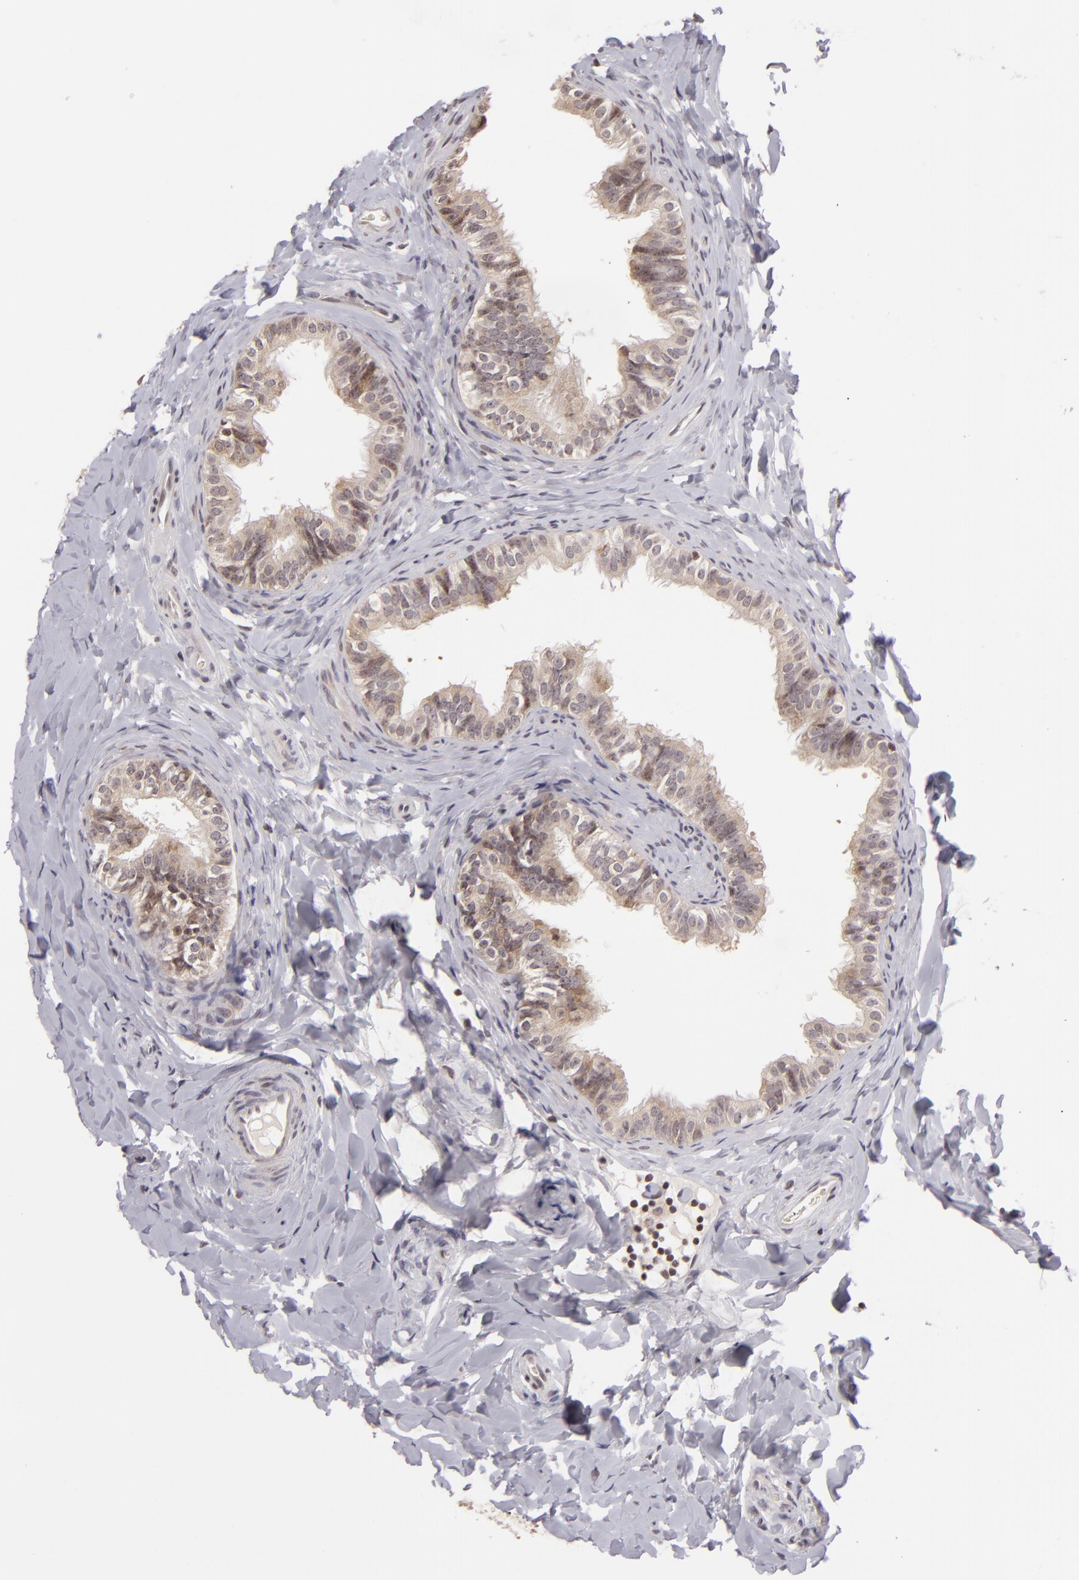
{"staining": {"intensity": "weak", "quantity": "<25%", "location": "nuclear"}, "tissue": "epididymis", "cell_type": "Glandular cells", "image_type": "normal", "snomed": [{"axis": "morphology", "description": "Normal tissue, NOS"}, {"axis": "topography", "description": "Epididymis"}], "caption": "Protein analysis of normal epididymis exhibits no significant expression in glandular cells.", "gene": "AKAP6", "patient": {"sex": "male", "age": 26}}